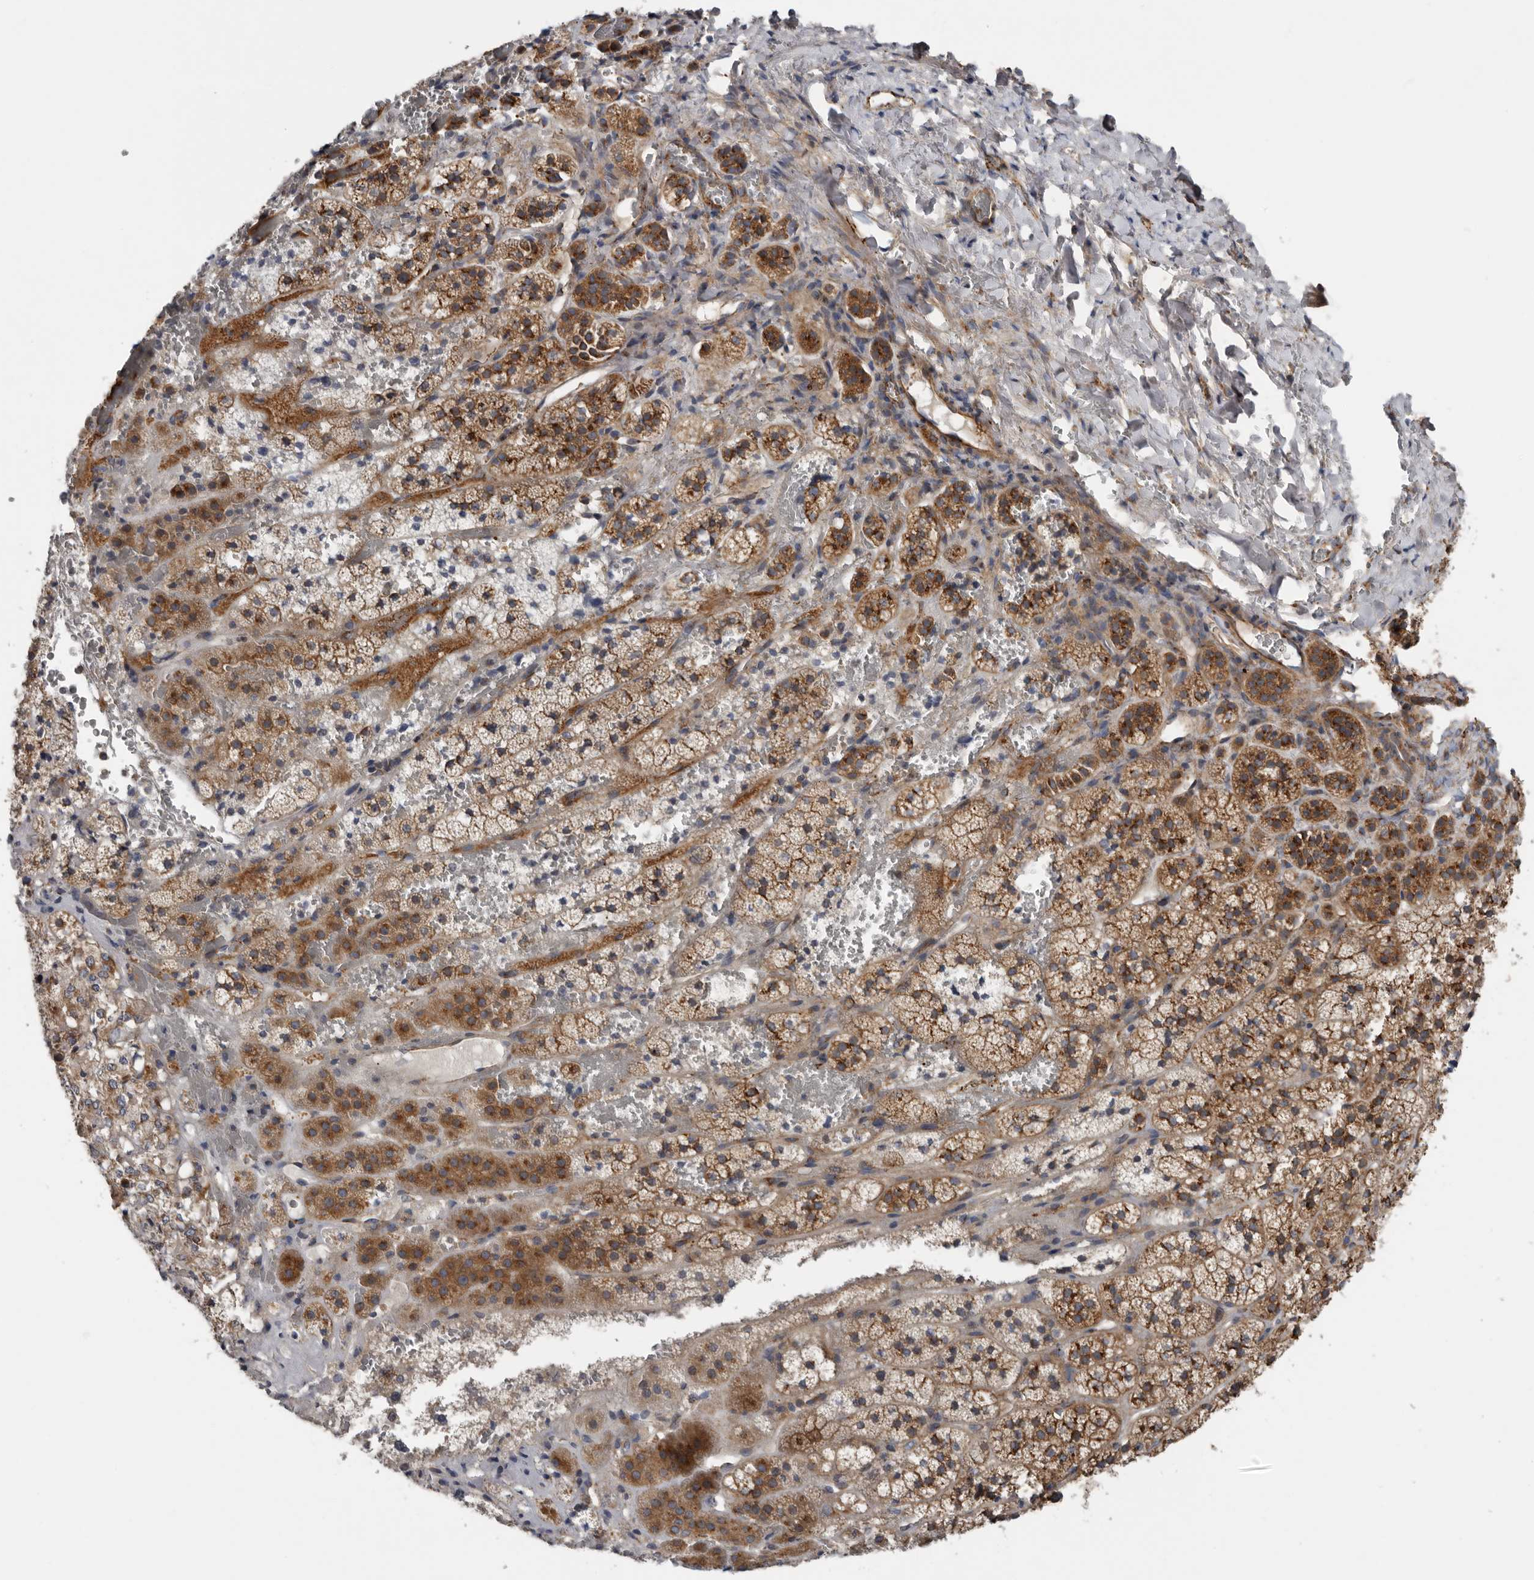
{"staining": {"intensity": "moderate", "quantity": ">75%", "location": "cytoplasmic/membranous"}, "tissue": "adrenal gland", "cell_type": "Glandular cells", "image_type": "normal", "snomed": [{"axis": "morphology", "description": "Normal tissue, NOS"}, {"axis": "topography", "description": "Adrenal gland"}], "caption": "DAB immunohistochemical staining of benign adrenal gland exhibits moderate cytoplasmic/membranous protein staining in about >75% of glandular cells. Immunohistochemistry stains the protein of interest in brown and the nuclei are stained blue.", "gene": "LUZP1", "patient": {"sex": "female", "age": 44}}